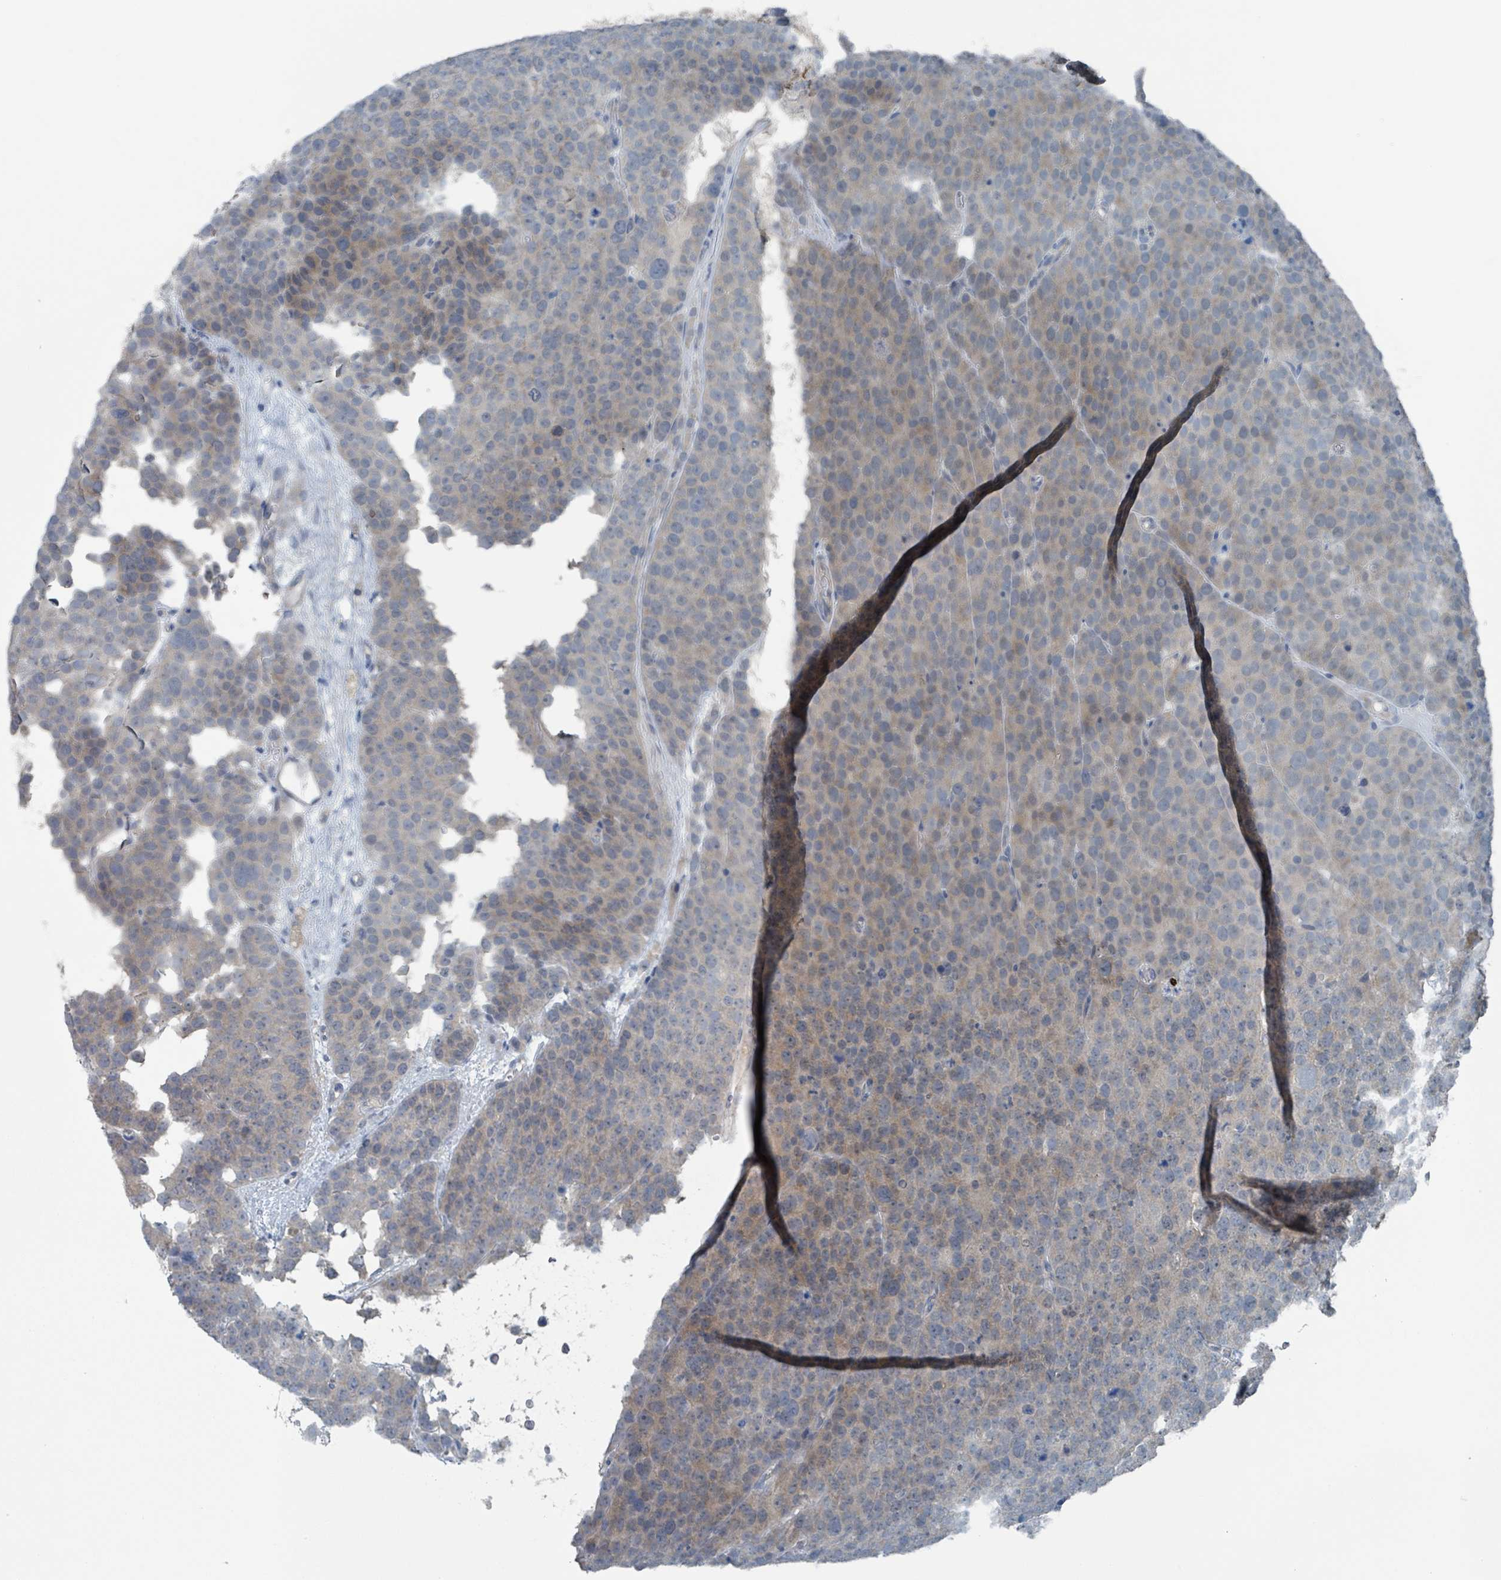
{"staining": {"intensity": "moderate", "quantity": "<25%", "location": "cytoplasmic/membranous"}, "tissue": "testis cancer", "cell_type": "Tumor cells", "image_type": "cancer", "snomed": [{"axis": "morphology", "description": "Seminoma, NOS"}, {"axis": "topography", "description": "Testis"}], "caption": "An IHC photomicrograph of tumor tissue is shown. Protein staining in brown shows moderate cytoplasmic/membranous positivity in testis cancer within tumor cells. The staining was performed using DAB, with brown indicating positive protein expression. Nuclei are stained blue with hematoxylin.", "gene": "ACBD4", "patient": {"sex": "male", "age": 71}}